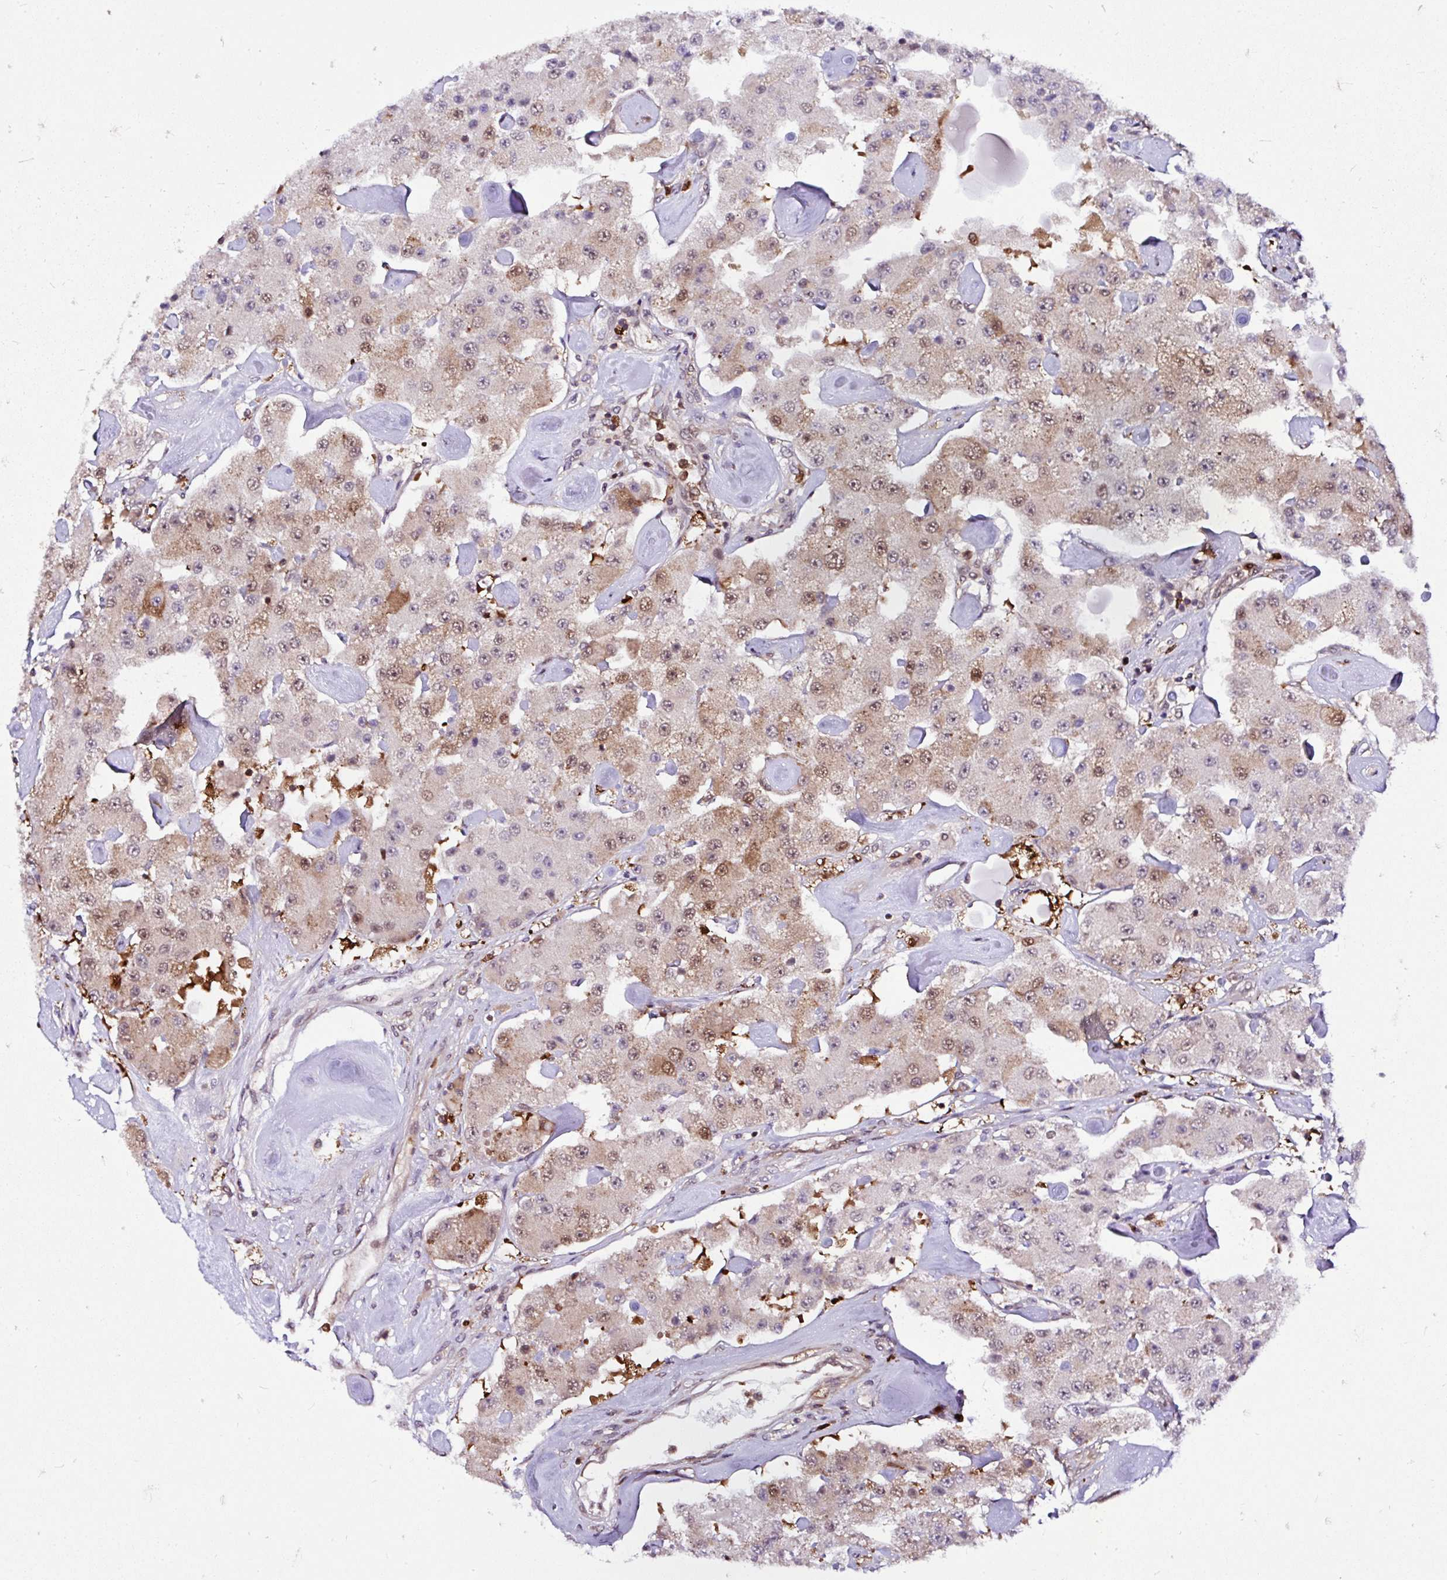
{"staining": {"intensity": "weak", "quantity": "25%-75%", "location": "cytoplasmic/membranous,nuclear"}, "tissue": "carcinoid", "cell_type": "Tumor cells", "image_type": "cancer", "snomed": [{"axis": "morphology", "description": "Carcinoid, malignant, NOS"}, {"axis": "topography", "description": "Pancreas"}], "caption": "Immunohistochemistry of carcinoid reveals low levels of weak cytoplasmic/membranous and nuclear staining in about 25%-75% of tumor cells.", "gene": "PIN4", "patient": {"sex": "male", "age": 41}}